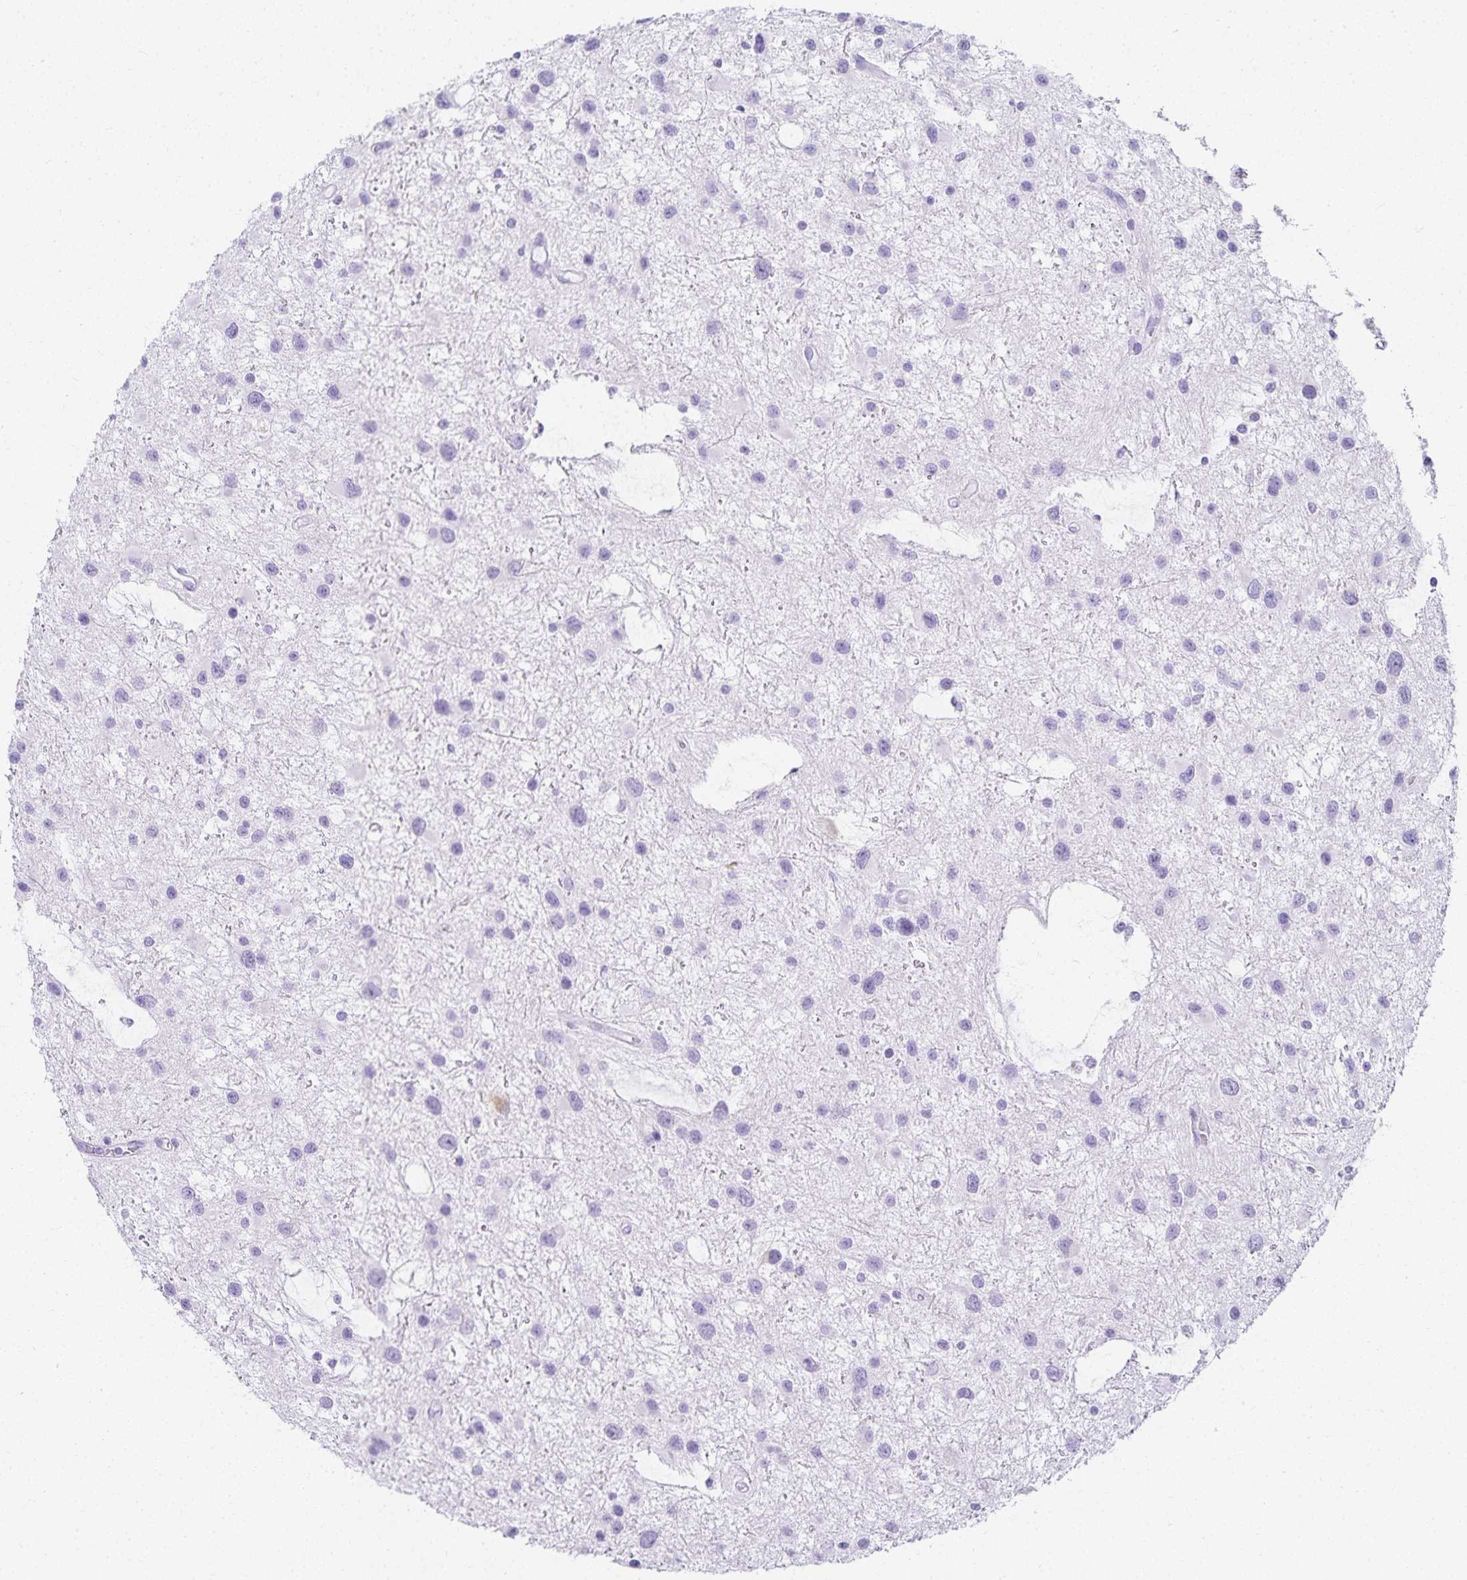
{"staining": {"intensity": "negative", "quantity": "none", "location": "none"}, "tissue": "glioma", "cell_type": "Tumor cells", "image_type": "cancer", "snomed": [{"axis": "morphology", "description": "Glioma, malignant, Low grade"}, {"axis": "topography", "description": "Brain"}], "caption": "Immunohistochemical staining of human malignant glioma (low-grade) reveals no significant staining in tumor cells.", "gene": "GP2", "patient": {"sex": "female", "age": 32}}